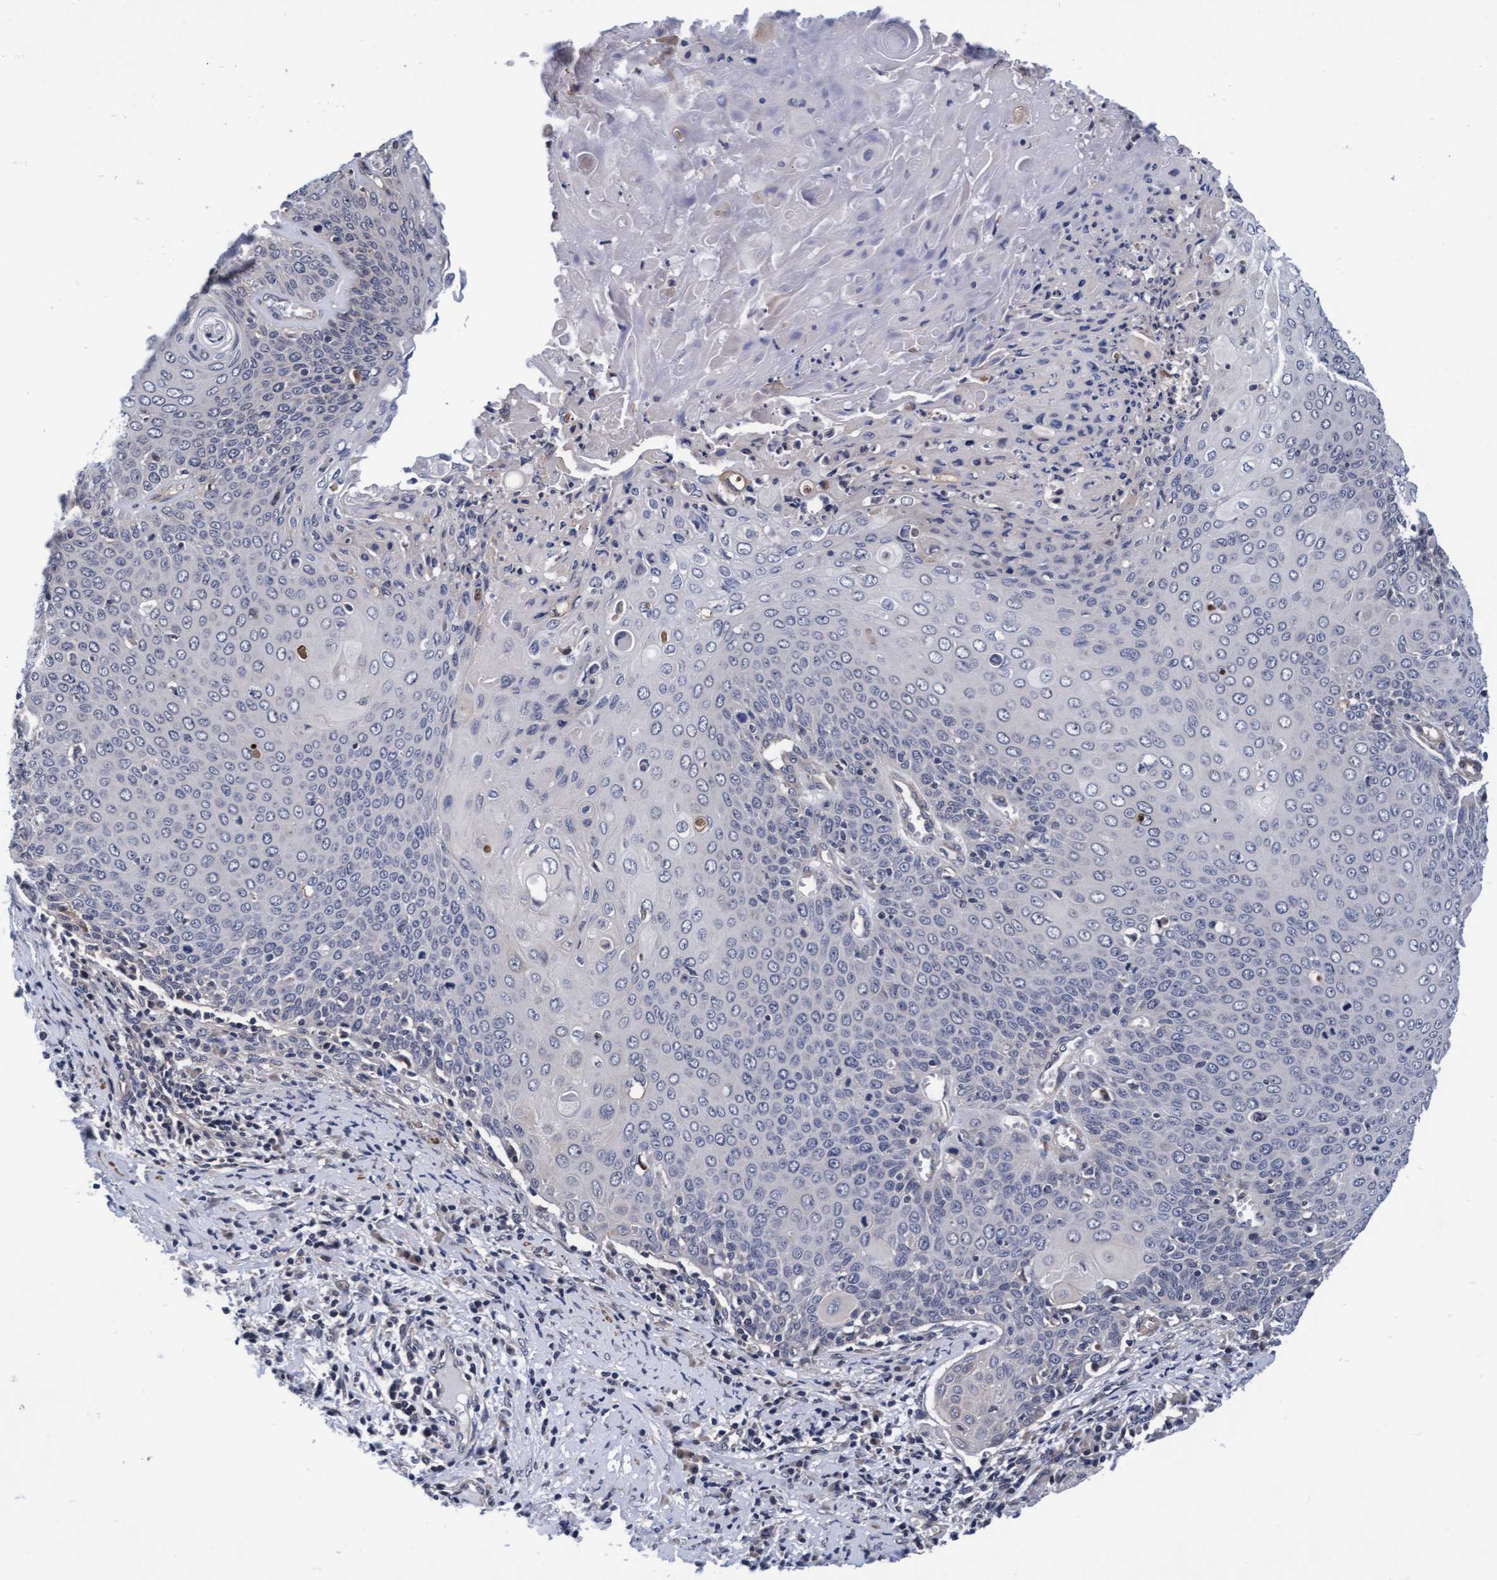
{"staining": {"intensity": "negative", "quantity": "none", "location": "none"}, "tissue": "cervical cancer", "cell_type": "Tumor cells", "image_type": "cancer", "snomed": [{"axis": "morphology", "description": "Squamous cell carcinoma, NOS"}, {"axis": "topography", "description": "Cervix"}], "caption": "The photomicrograph demonstrates no significant staining in tumor cells of cervical cancer. (Brightfield microscopy of DAB immunohistochemistry (IHC) at high magnification).", "gene": "EFCAB13", "patient": {"sex": "female", "age": 39}}